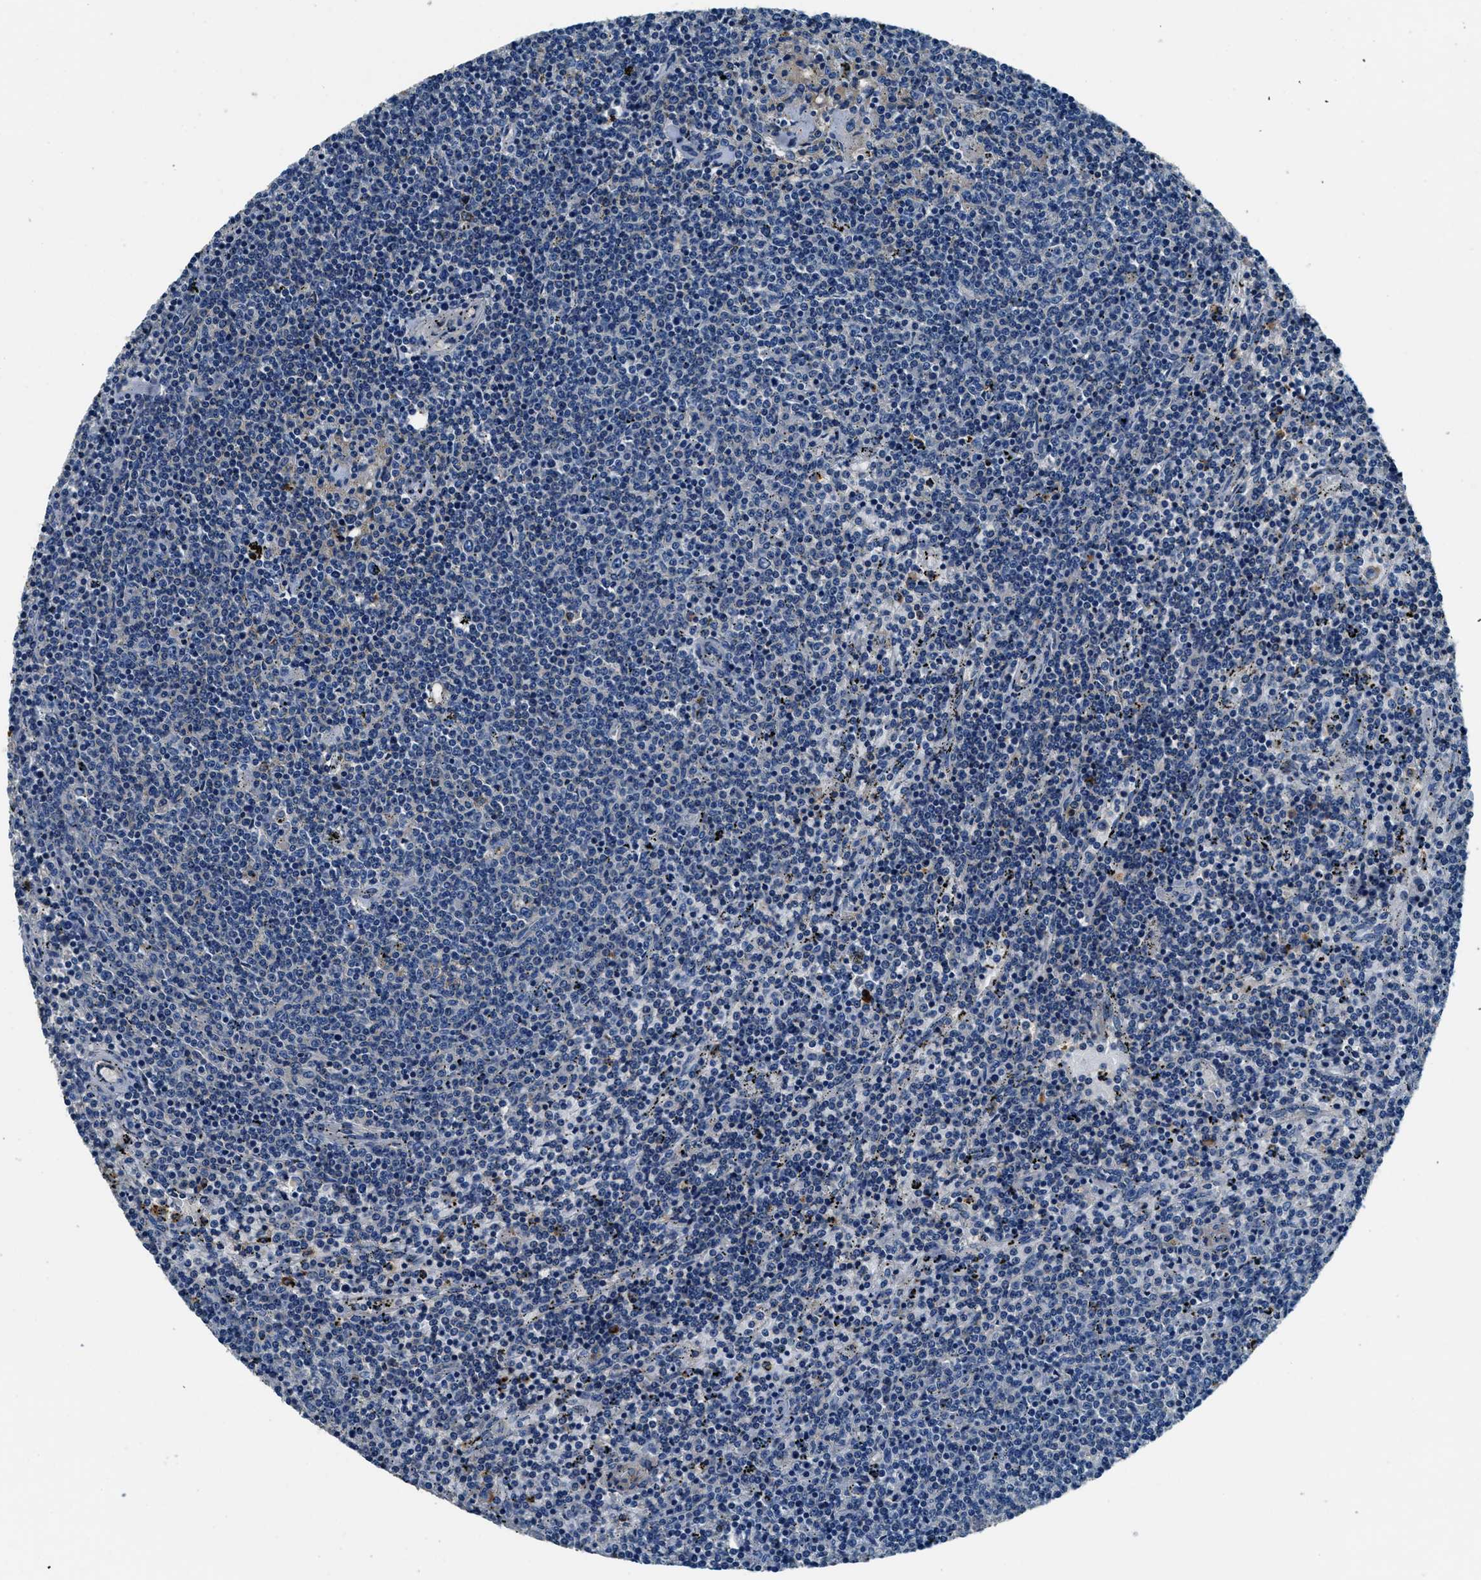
{"staining": {"intensity": "negative", "quantity": "none", "location": "none"}, "tissue": "lymphoma", "cell_type": "Tumor cells", "image_type": "cancer", "snomed": [{"axis": "morphology", "description": "Malignant lymphoma, non-Hodgkin's type, Low grade"}, {"axis": "topography", "description": "Spleen"}], "caption": "The histopathology image shows no staining of tumor cells in malignant lymphoma, non-Hodgkin's type (low-grade).", "gene": "TMEM186", "patient": {"sex": "female", "age": 50}}